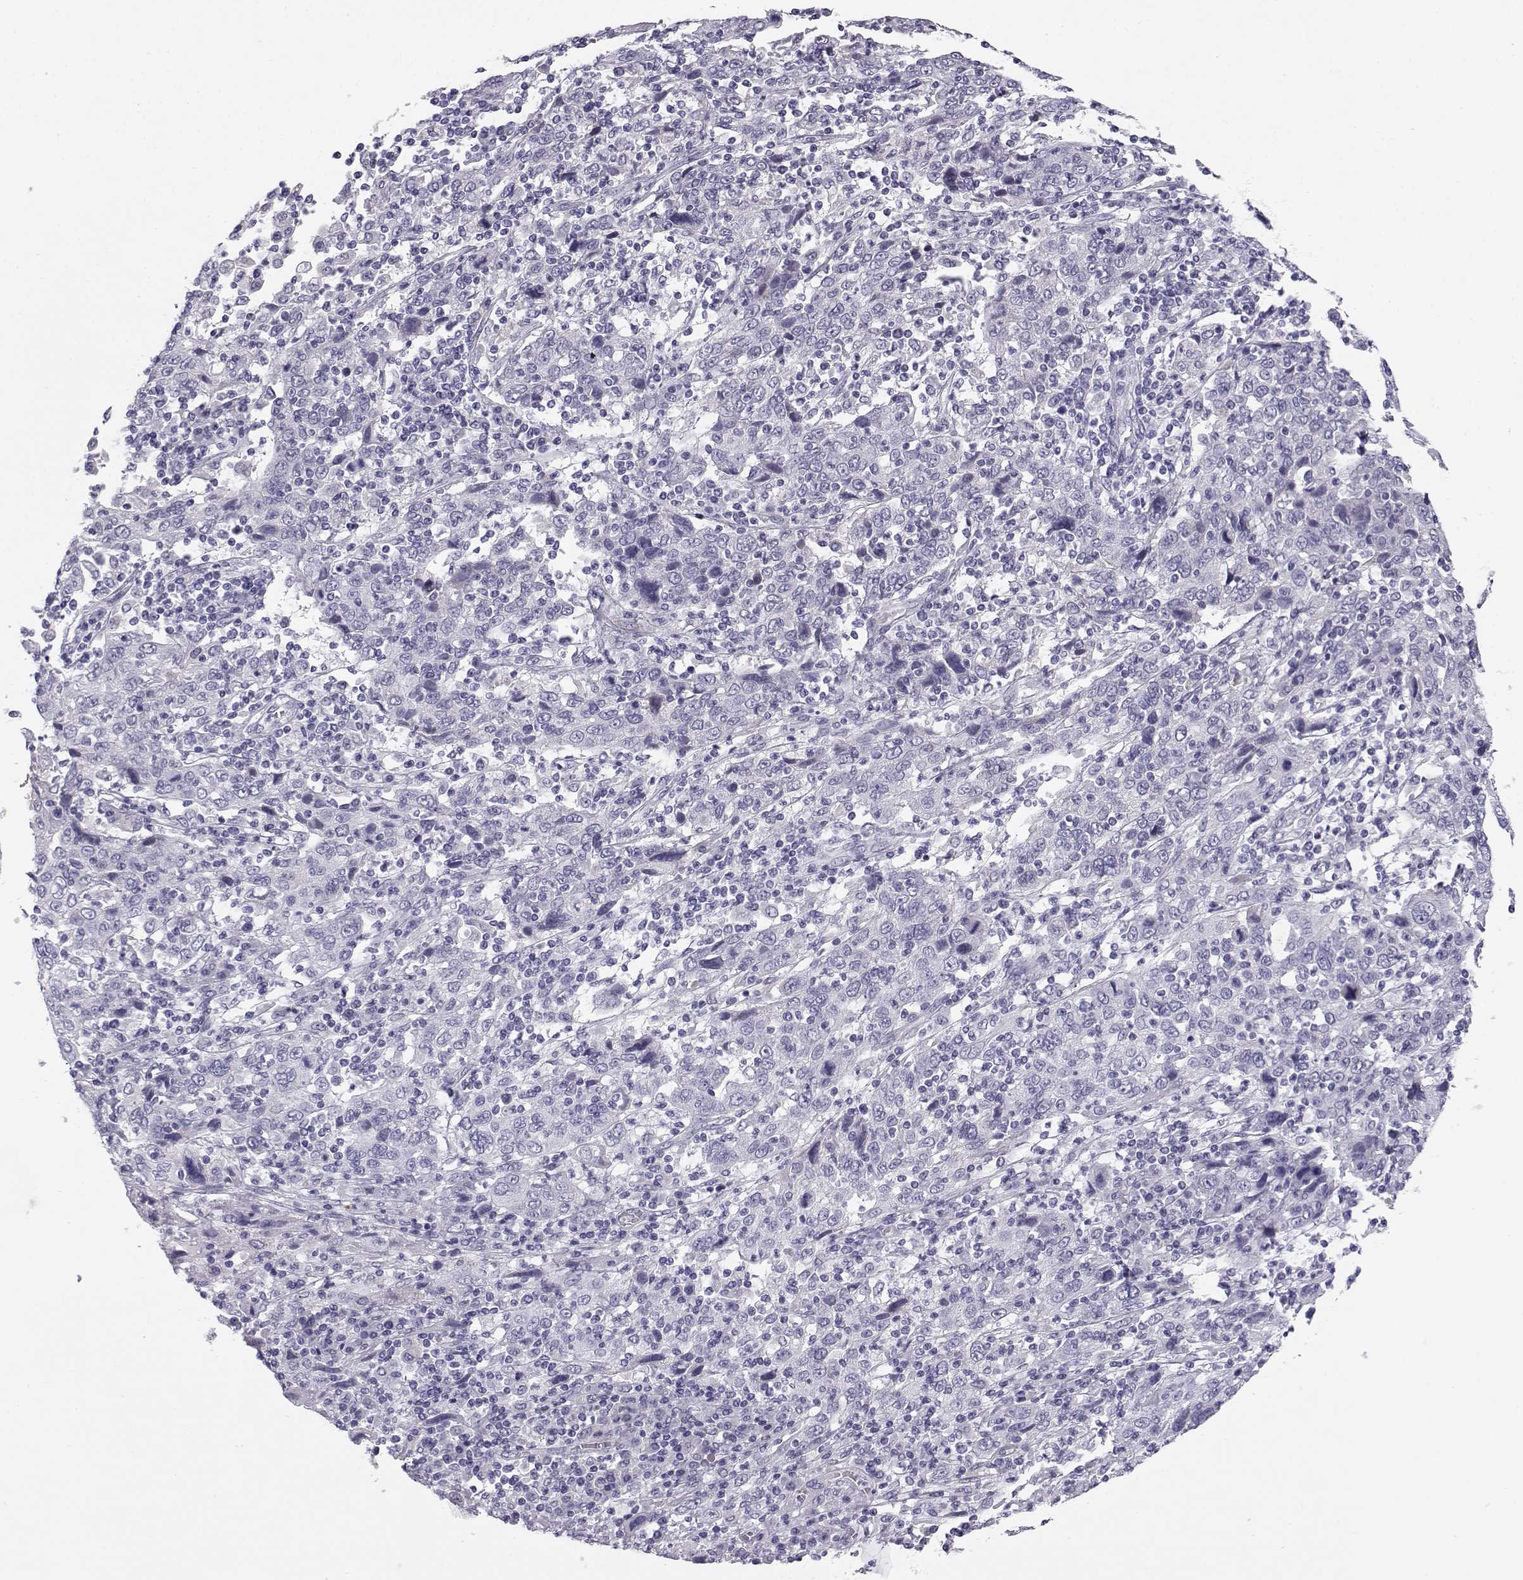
{"staining": {"intensity": "negative", "quantity": "none", "location": "none"}, "tissue": "cervical cancer", "cell_type": "Tumor cells", "image_type": "cancer", "snomed": [{"axis": "morphology", "description": "Squamous cell carcinoma, NOS"}, {"axis": "topography", "description": "Cervix"}], "caption": "Immunohistochemistry of human cervical squamous cell carcinoma displays no positivity in tumor cells.", "gene": "KCNMB4", "patient": {"sex": "female", "age": 46}}